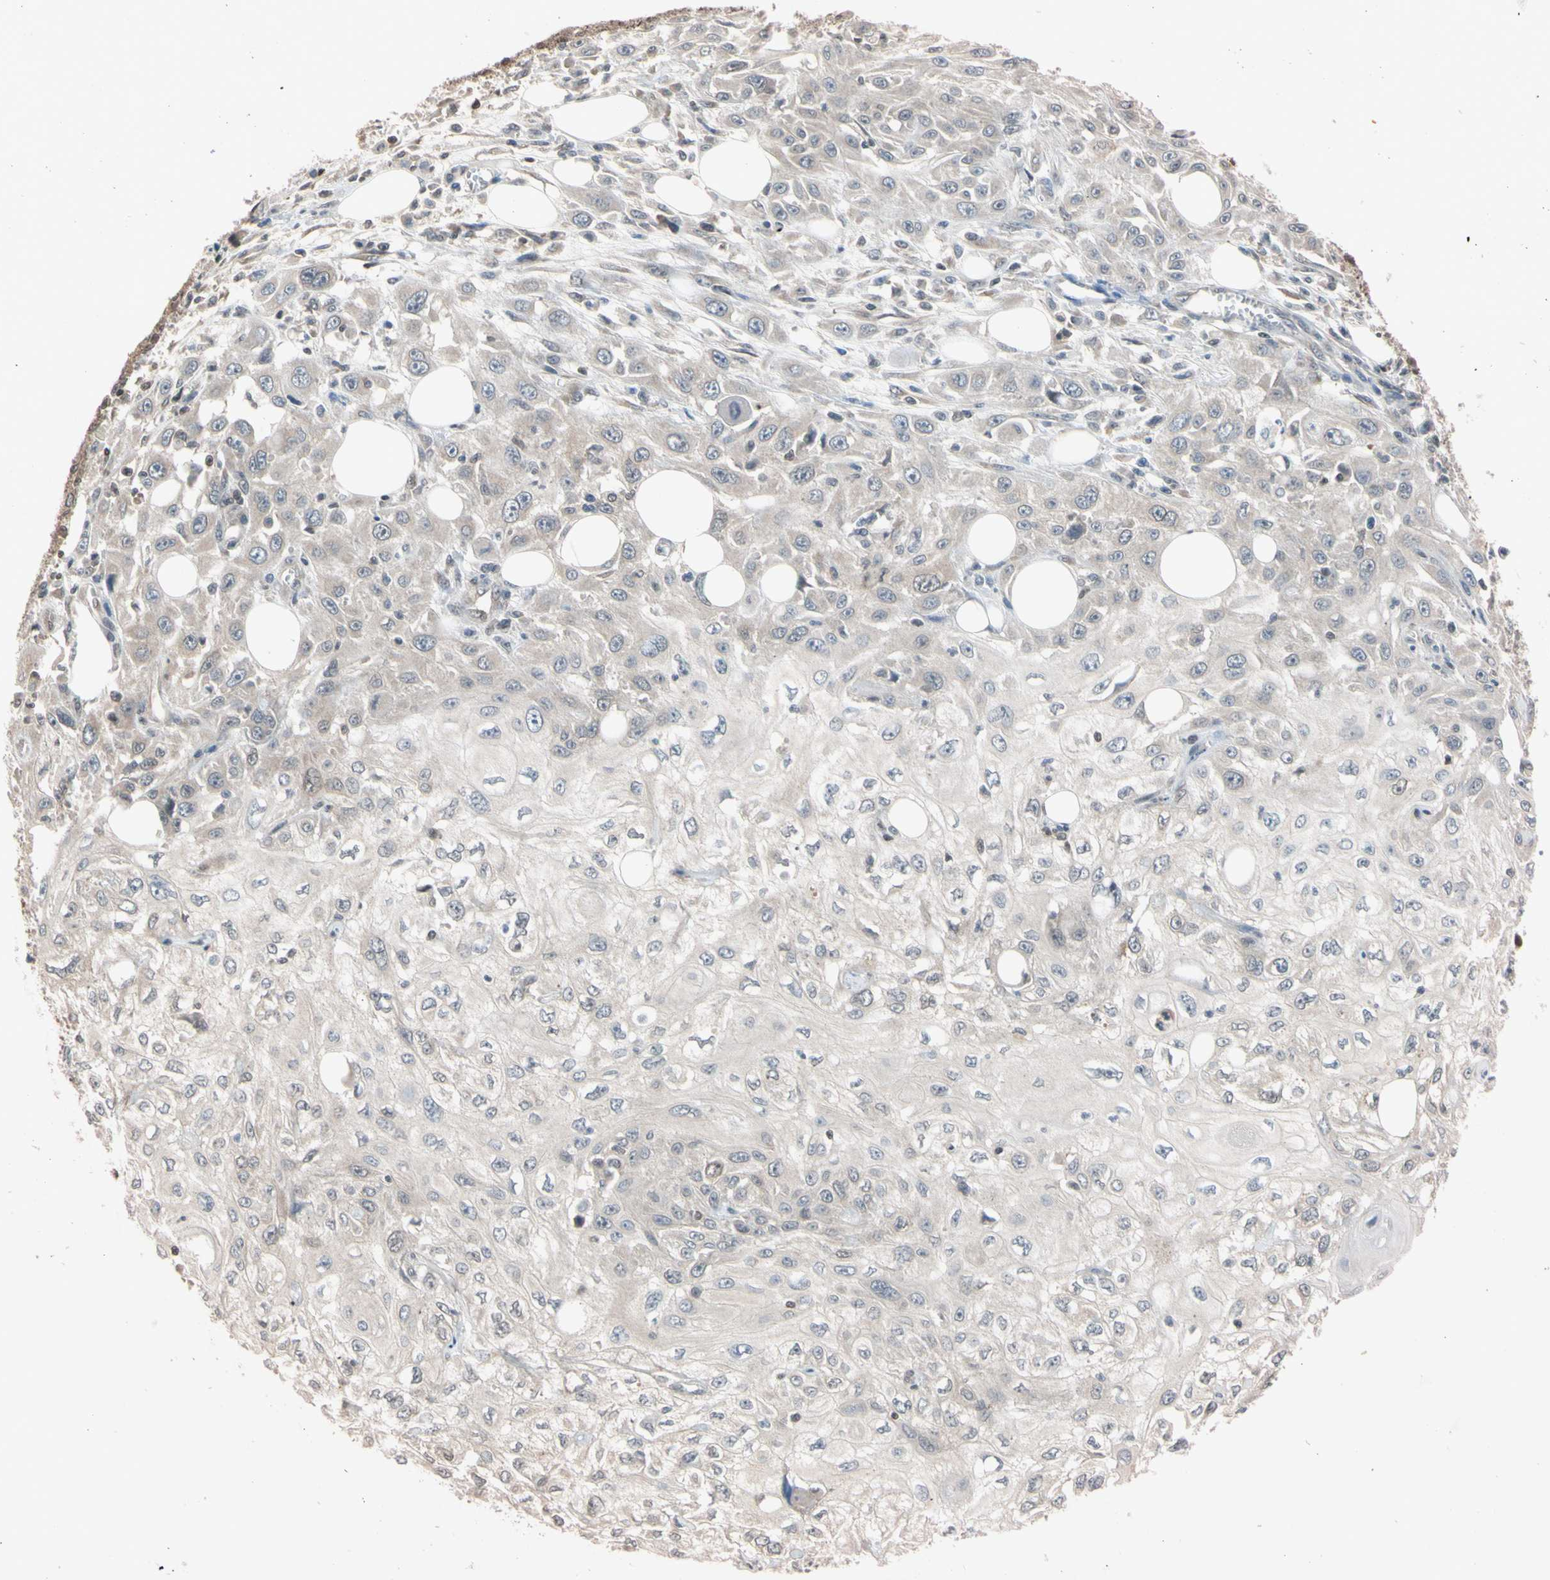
{"staining": {"intensity": "negative", "quantity": "none", "location": "none"}, "tissue": "skin cancer", "cell_type": "Tumor cells", "image_type": "cancer", "snomed": [{"axis": "morphology", "description": "Squamous cell carcinoma, NOS"}, {"axis": "topography", "description": "Skin"}], "caption": "Tumor cells show no significant protein staining in skin squamous cell carcinoma.", "gene": "UBE2I", "patient": {"sex": "male", "age": 75}}